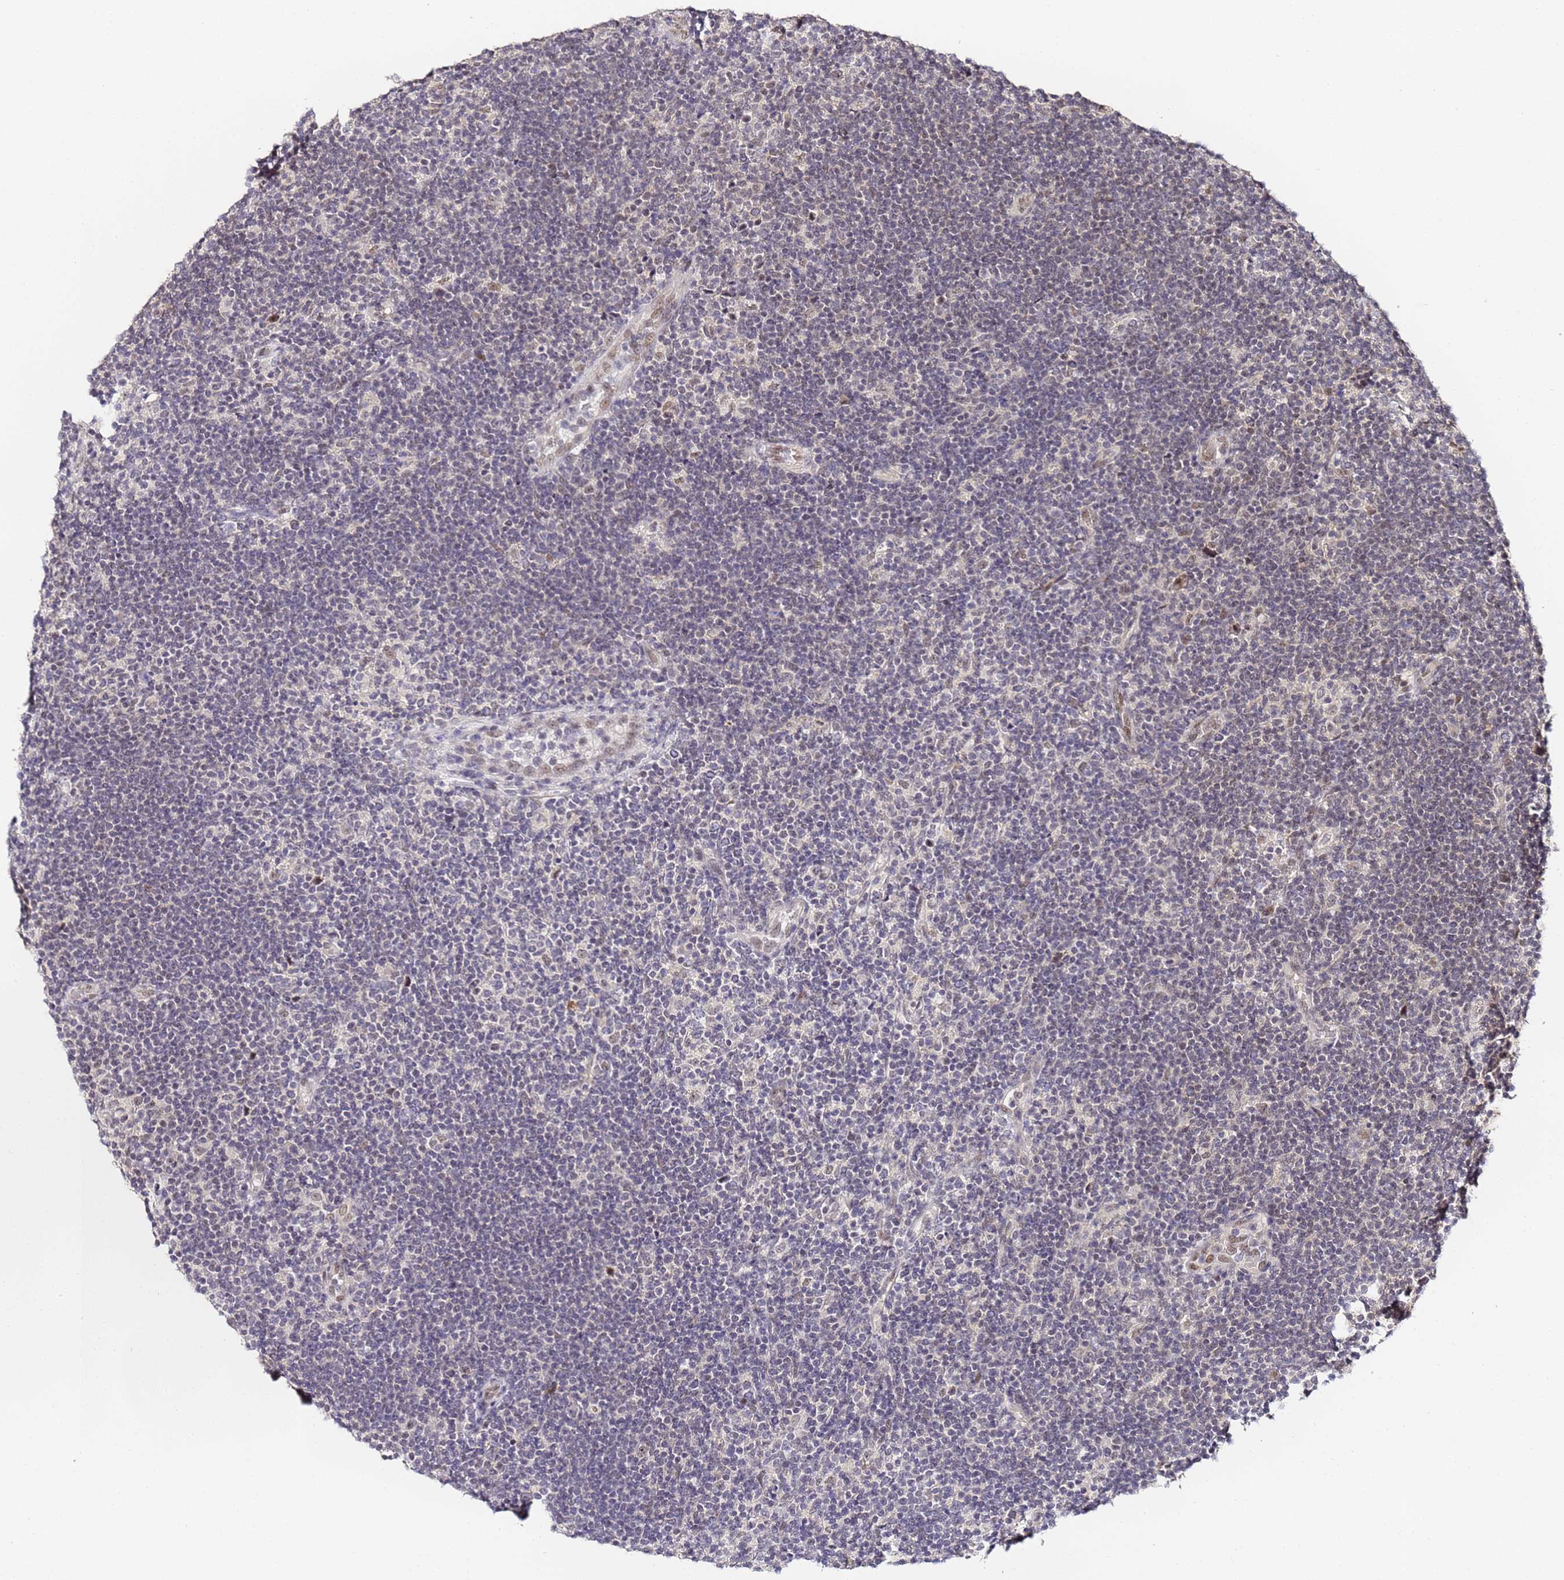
{"staining": {"intensity": "weak", "quantity": "25%-75%", "location": "nuclear"}, "tissue": "lymphoma", "cell_type": "Tumor cells", "image_type": "cancer", "snomed": [{"axis": "morphology", "description": "Hodgkin's disease, NOS"}, {"axis": "topography", "description": "Lymph node"}], "caption": "This is an image of immunohistochemistry (IHC) staining of lymphoma, which shows weak expression in the nuclear of tumor cells.", "gene": "LSM3", "patient": {"sex": "female", "age": 57}}